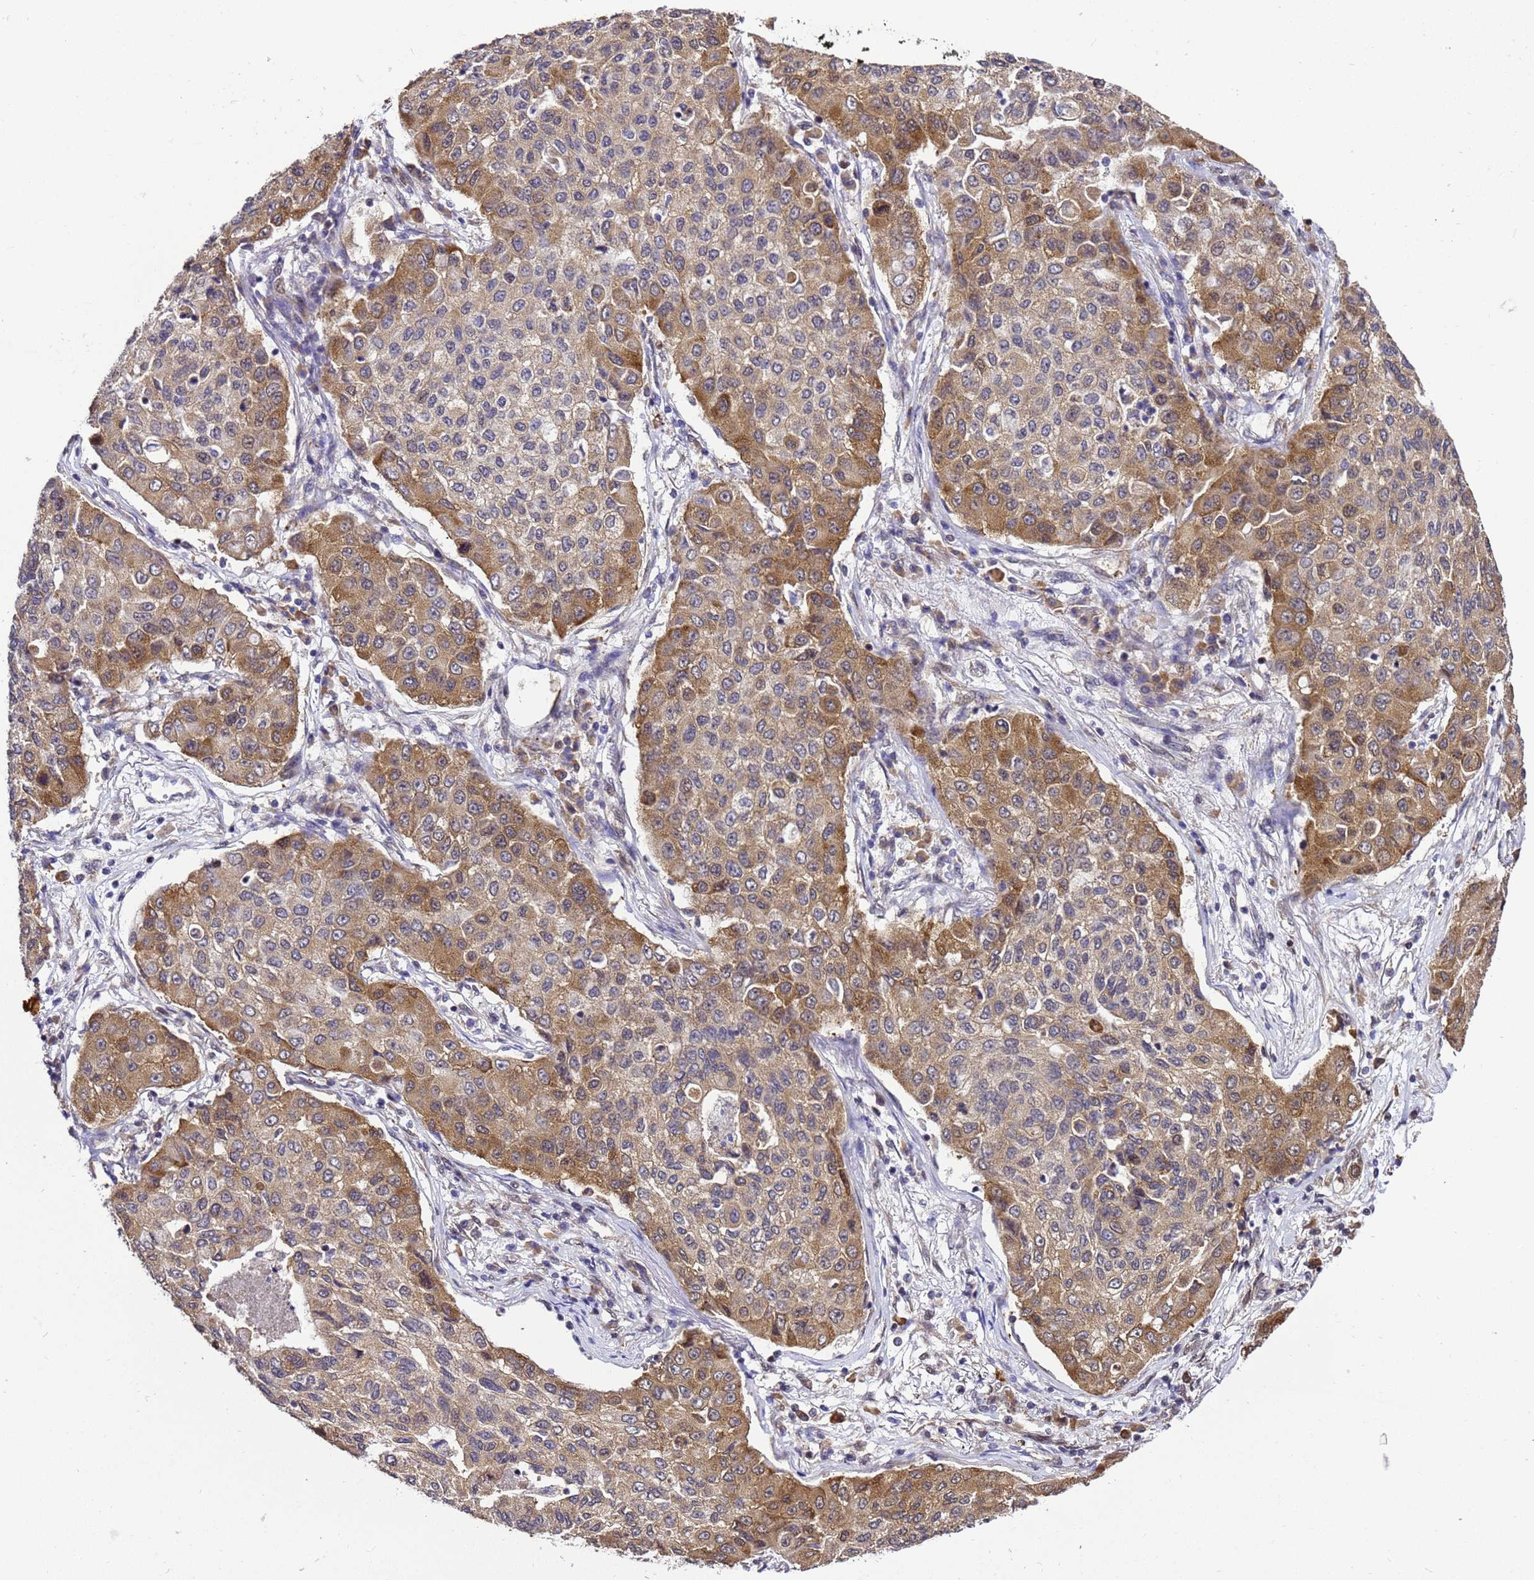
{"staining": {"intensity": "moderate", "quantity": "25%-75%", "location": "cytoplasmic/membranous"}, "tissue": "lung cancer", "cell_type": "Tumor cells", "image_type": "cancer", "snomed": [{"axis": "morphology", "description": "Squamous cell carcinoma, NOS"}, {"axis": "topography", "description": "Lung"}], "caption": "Brown immunohistochemical staining in squamous cell carcinoma (lung) demonstrates moderate cytoplasmic/membranous expression in about 25%-75% of tumor cells.", "gene": "SMN1", "patient": {"sex": "male", "age": 74}}